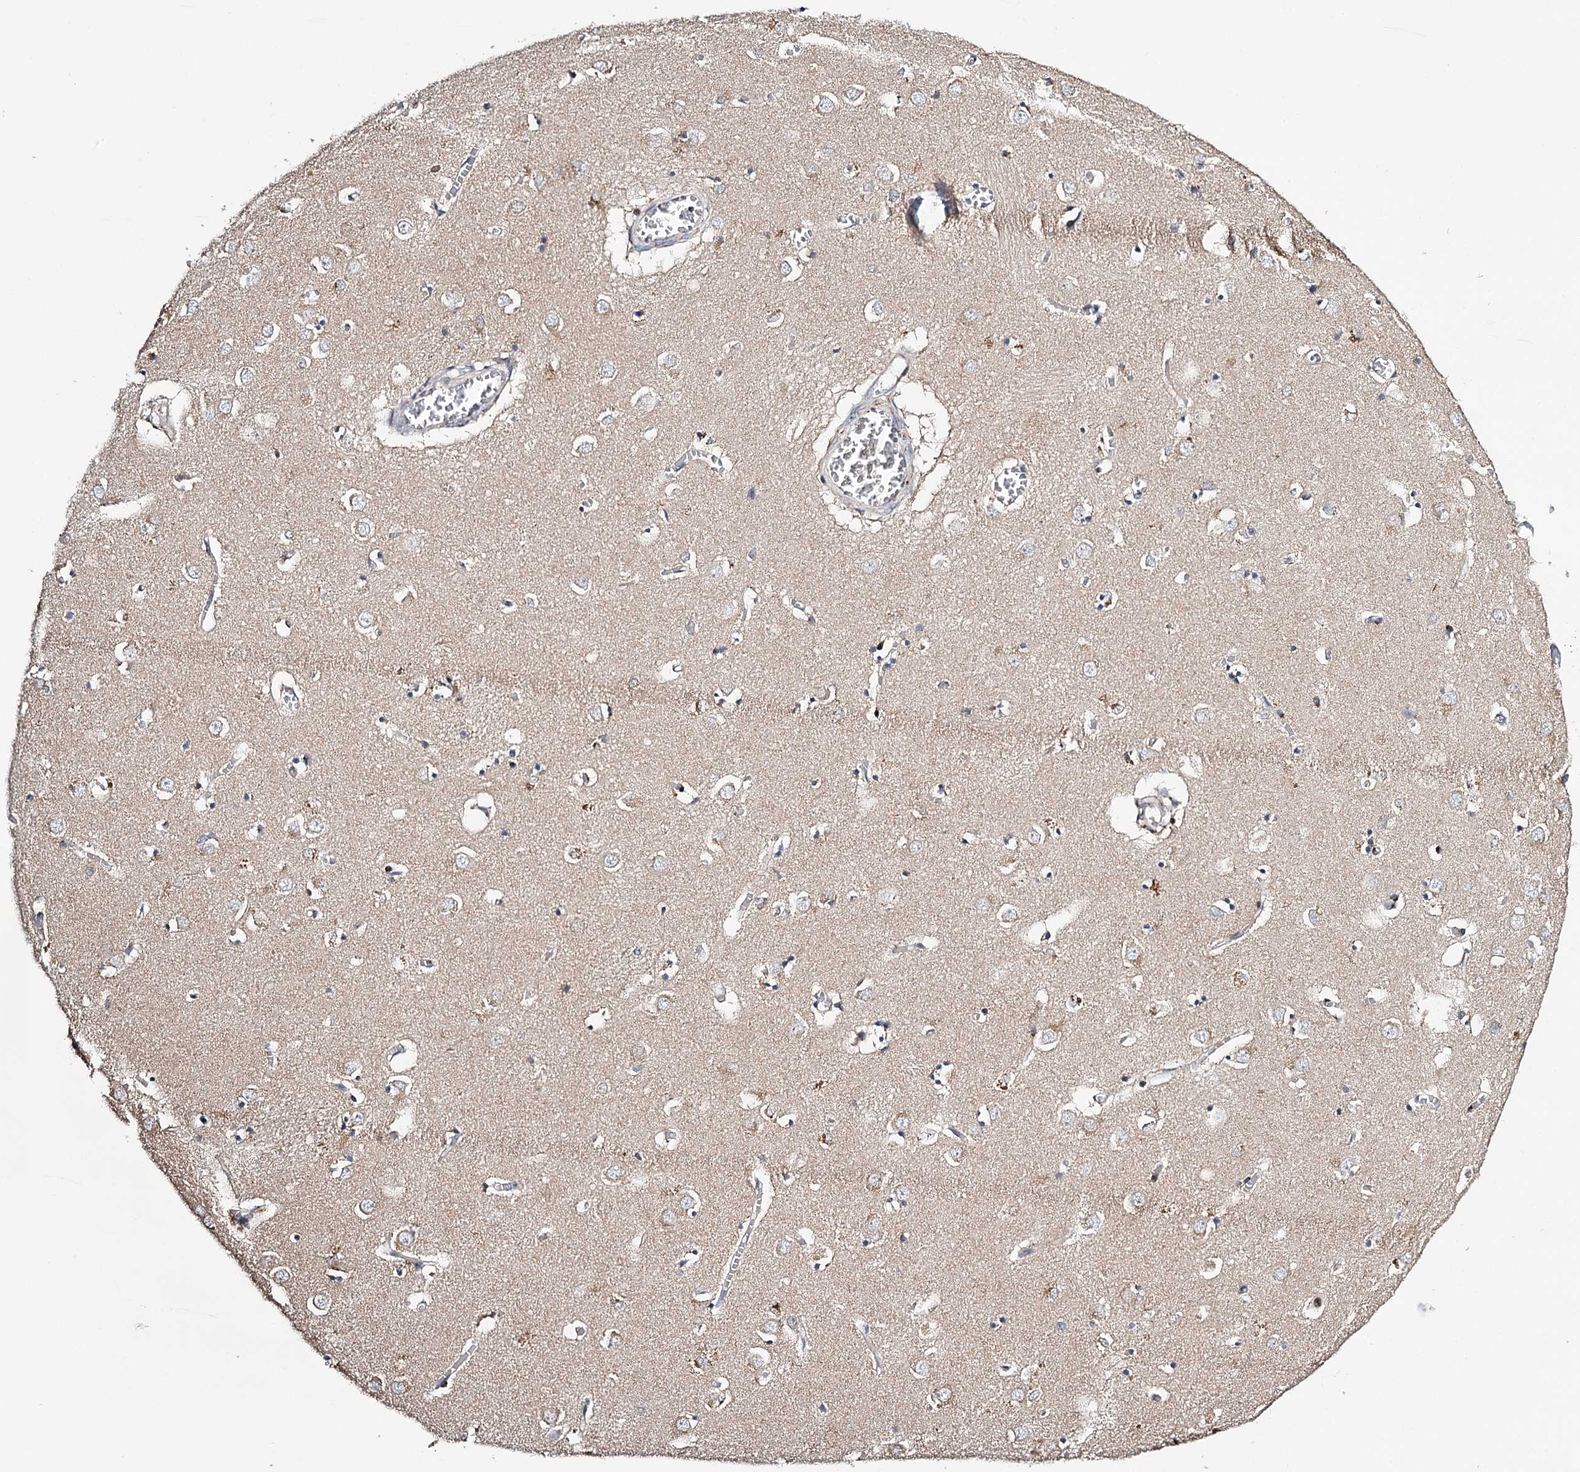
{"staining": {"intensity": "weak", "quantity": "25%-75%", "location": "cytoplasmic/membranous"}, "tissue": "caudate", "cell_type": "Glial cells", "image_type": "normal", "snomed": [{"axis": "morphology", "description": "Normal tissue, NOS"}, {"axis": "topography", "description": "Lateral ventricle wall"}], "caption": "A brown stain highlights weak cytoplasmic/membranous staining of a protein in glial cells of unremarkable caudate.", "gene": "CFAP46", "patient": {"sex": "male", "age": 70}}